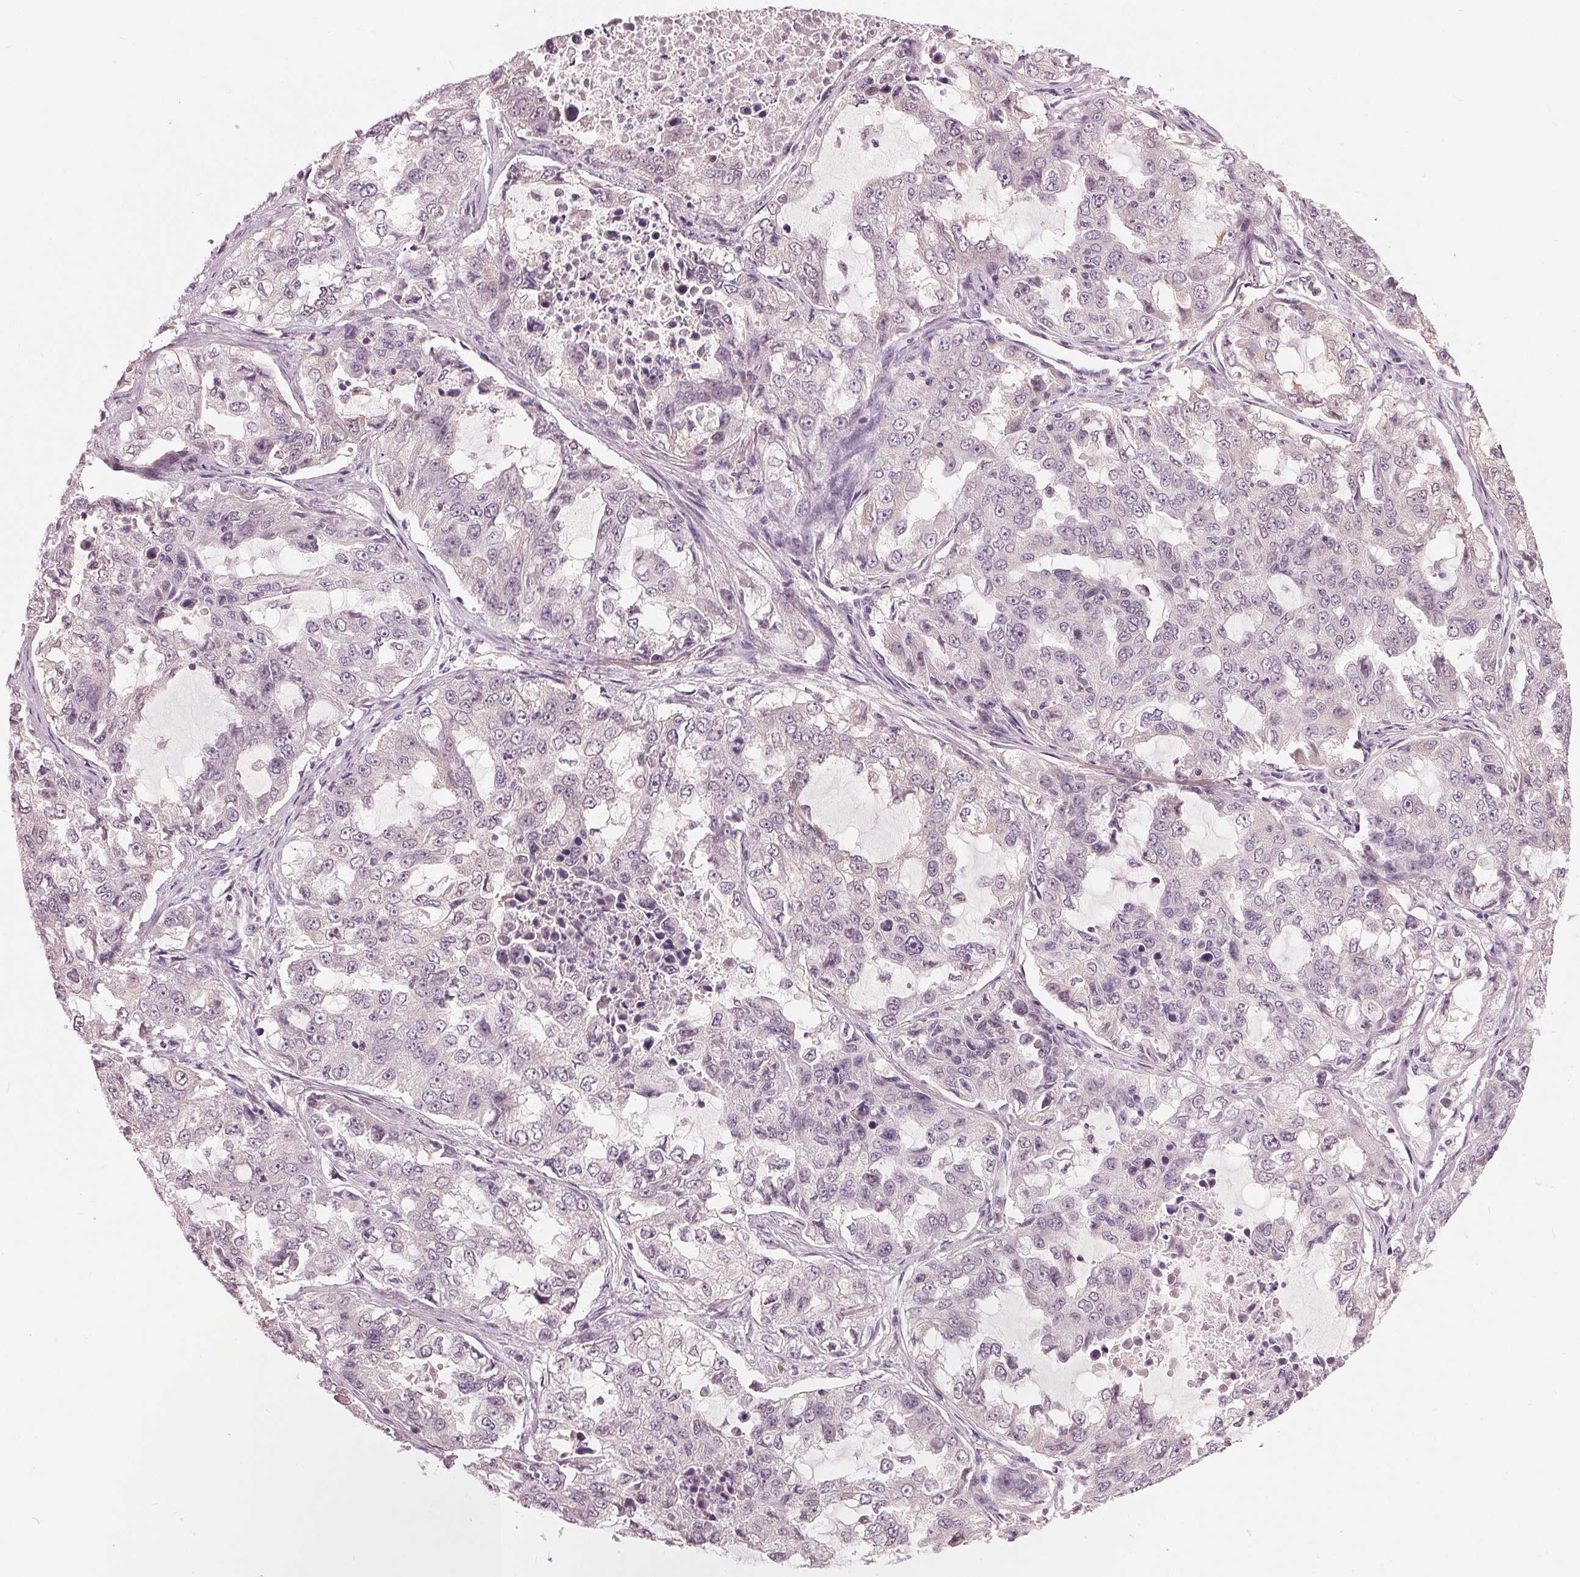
{"staining": {"intensity": "negative", "quantity": "none", "location": "none"}, "tissue": "lung cancer", "cell_type": "Tumor cells", "image_type": "cancer", "snomed": [{"axis": "morphology", "description": "Adenocarcinoma, NOS"}, {"axis": "topography", "description": "Lung"}], "caption": "Immunohistochemistry (IHC) of lung cancer (adenocarcinoma) reveals no expression in tumor cells.", "gene": "ZNF605", "patient": {"sex": "female", "age": 61}}